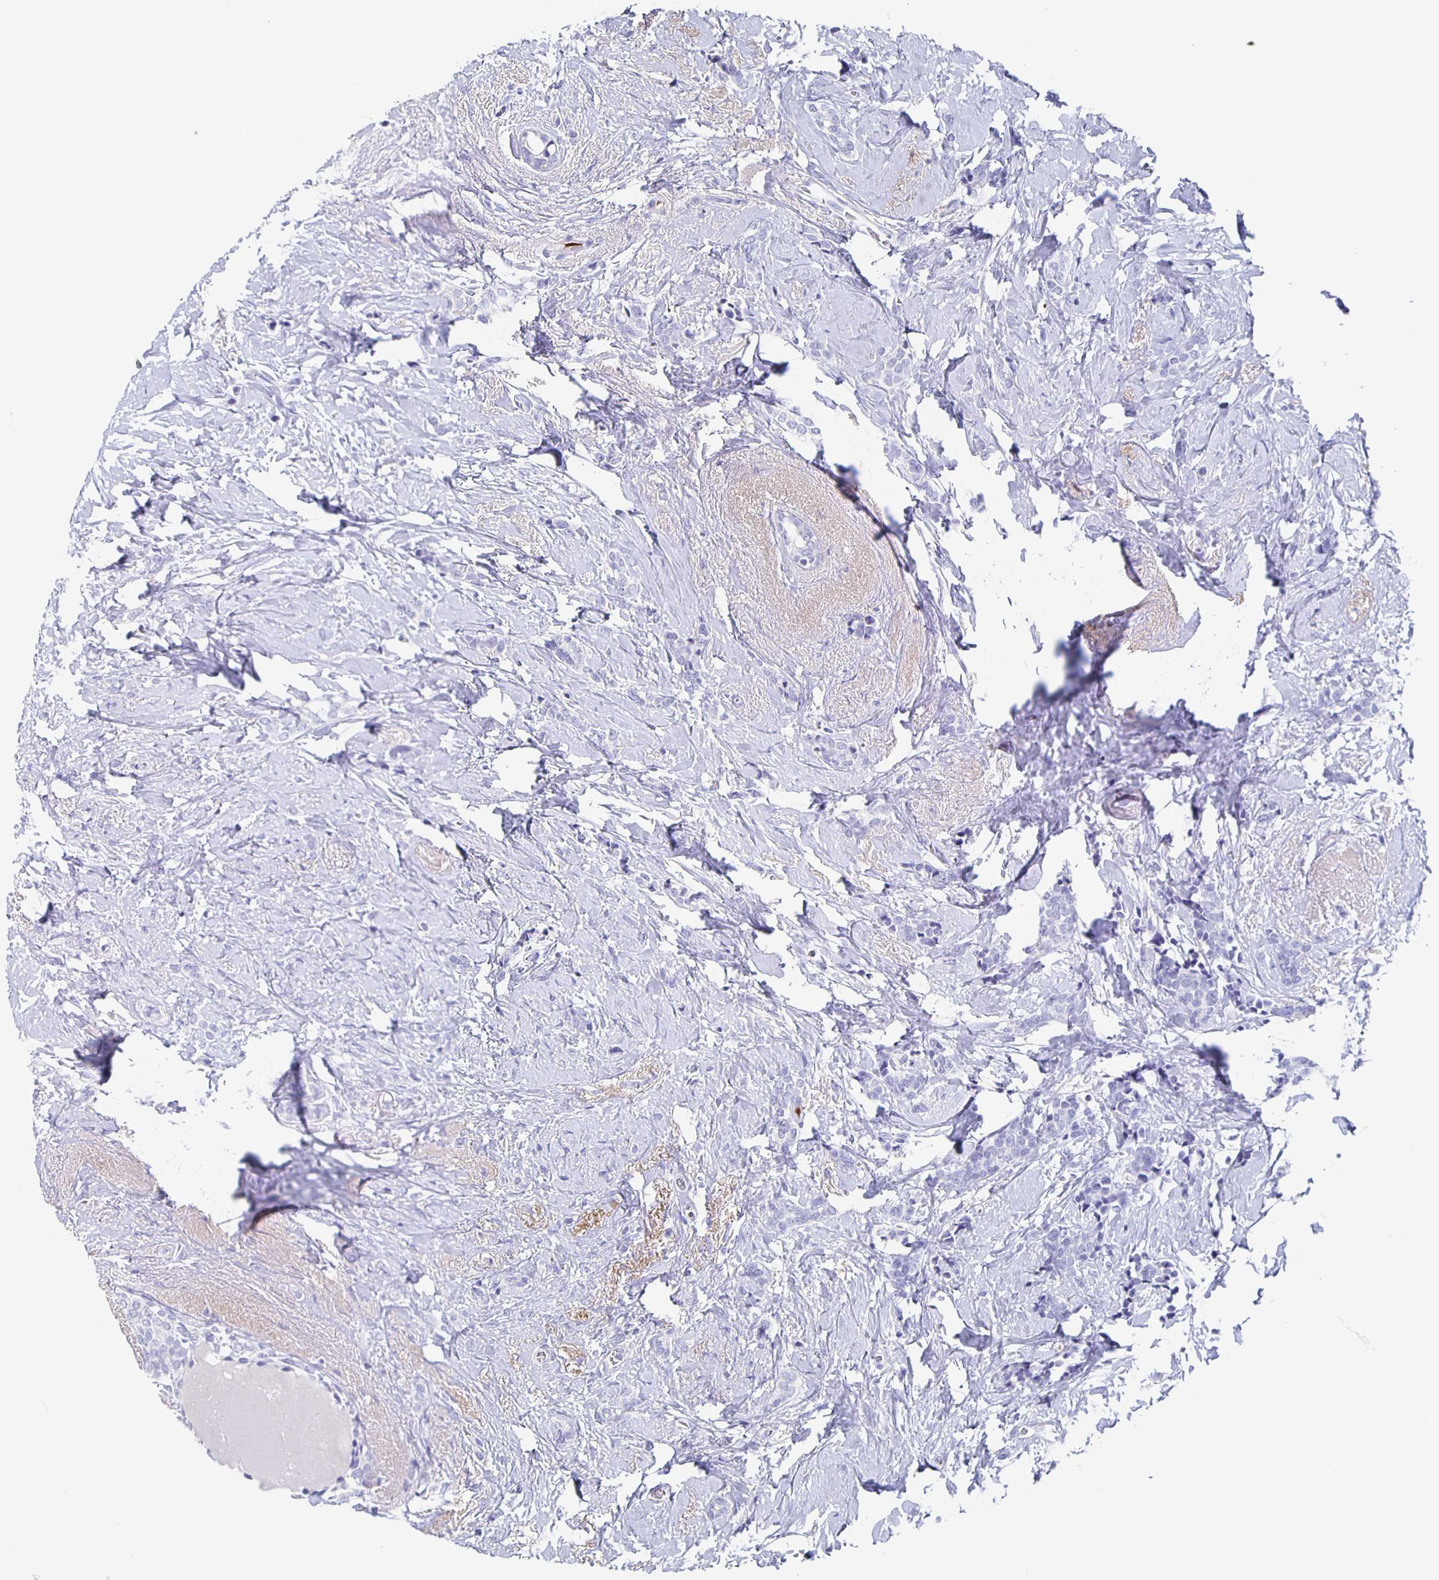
{"staining": {"intensity": "negative", "quantity": "none", "location": "none"}, "tissue": "breast cancer", "cell_type": "Tumor cells", "image_type": "cancer", "snomed": [{"axis": "morphology", "description": "Normal tissue, NOS"}, {"axis": "morphology", "description": "Duct carcinoma"}, {"axis": "topography", "description": "Breast"}], "caption": "Image shows no protein positivity in tumor cells of breast cancer (invasive ductal carcinoma) tissue.", "gene": "FGA", "patient": {"sex": "female", "age": 77}}